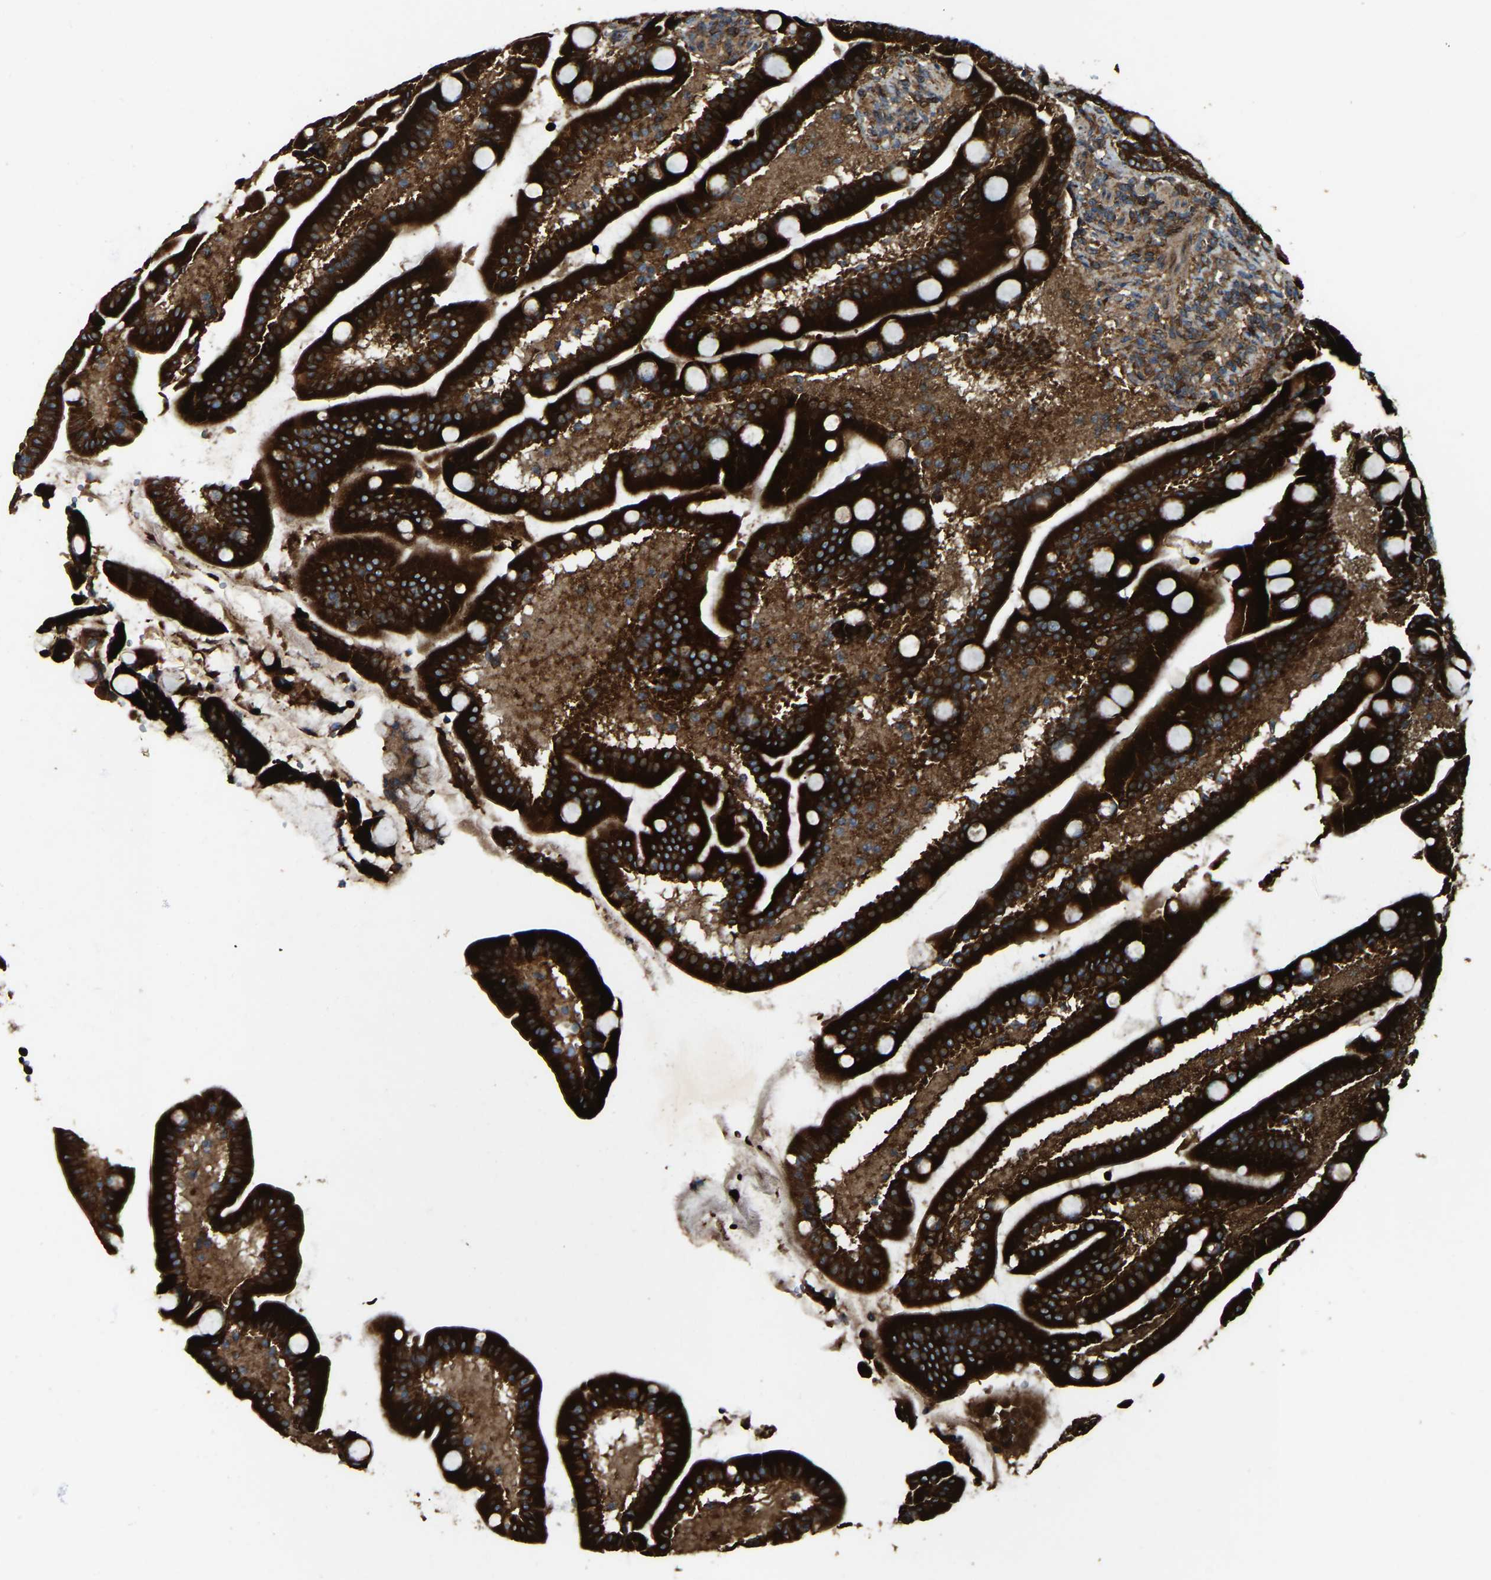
{"staining": {"intensity": "strong", "quantity": ">75%", "location": "cytoplasmic/membranous"}, "tissue": "duodenum", "cell_type": "Glandular cells", "image_type": "normal", "snomed": [{"axis": "morphology", "description": "Normal tissue, NOS"}, {"axis": "topography", "description": "Duodenum"}], "caption": "Strong cytoplasmic/membranous positivity is appreciated in approximately >75% of glandular cells in unremarkable duodenum. The protein is shown in brown color, while the nuclei are stained blue.", "gene": "SAMD9L", "patient": {"sex": "male", "age": 54}}